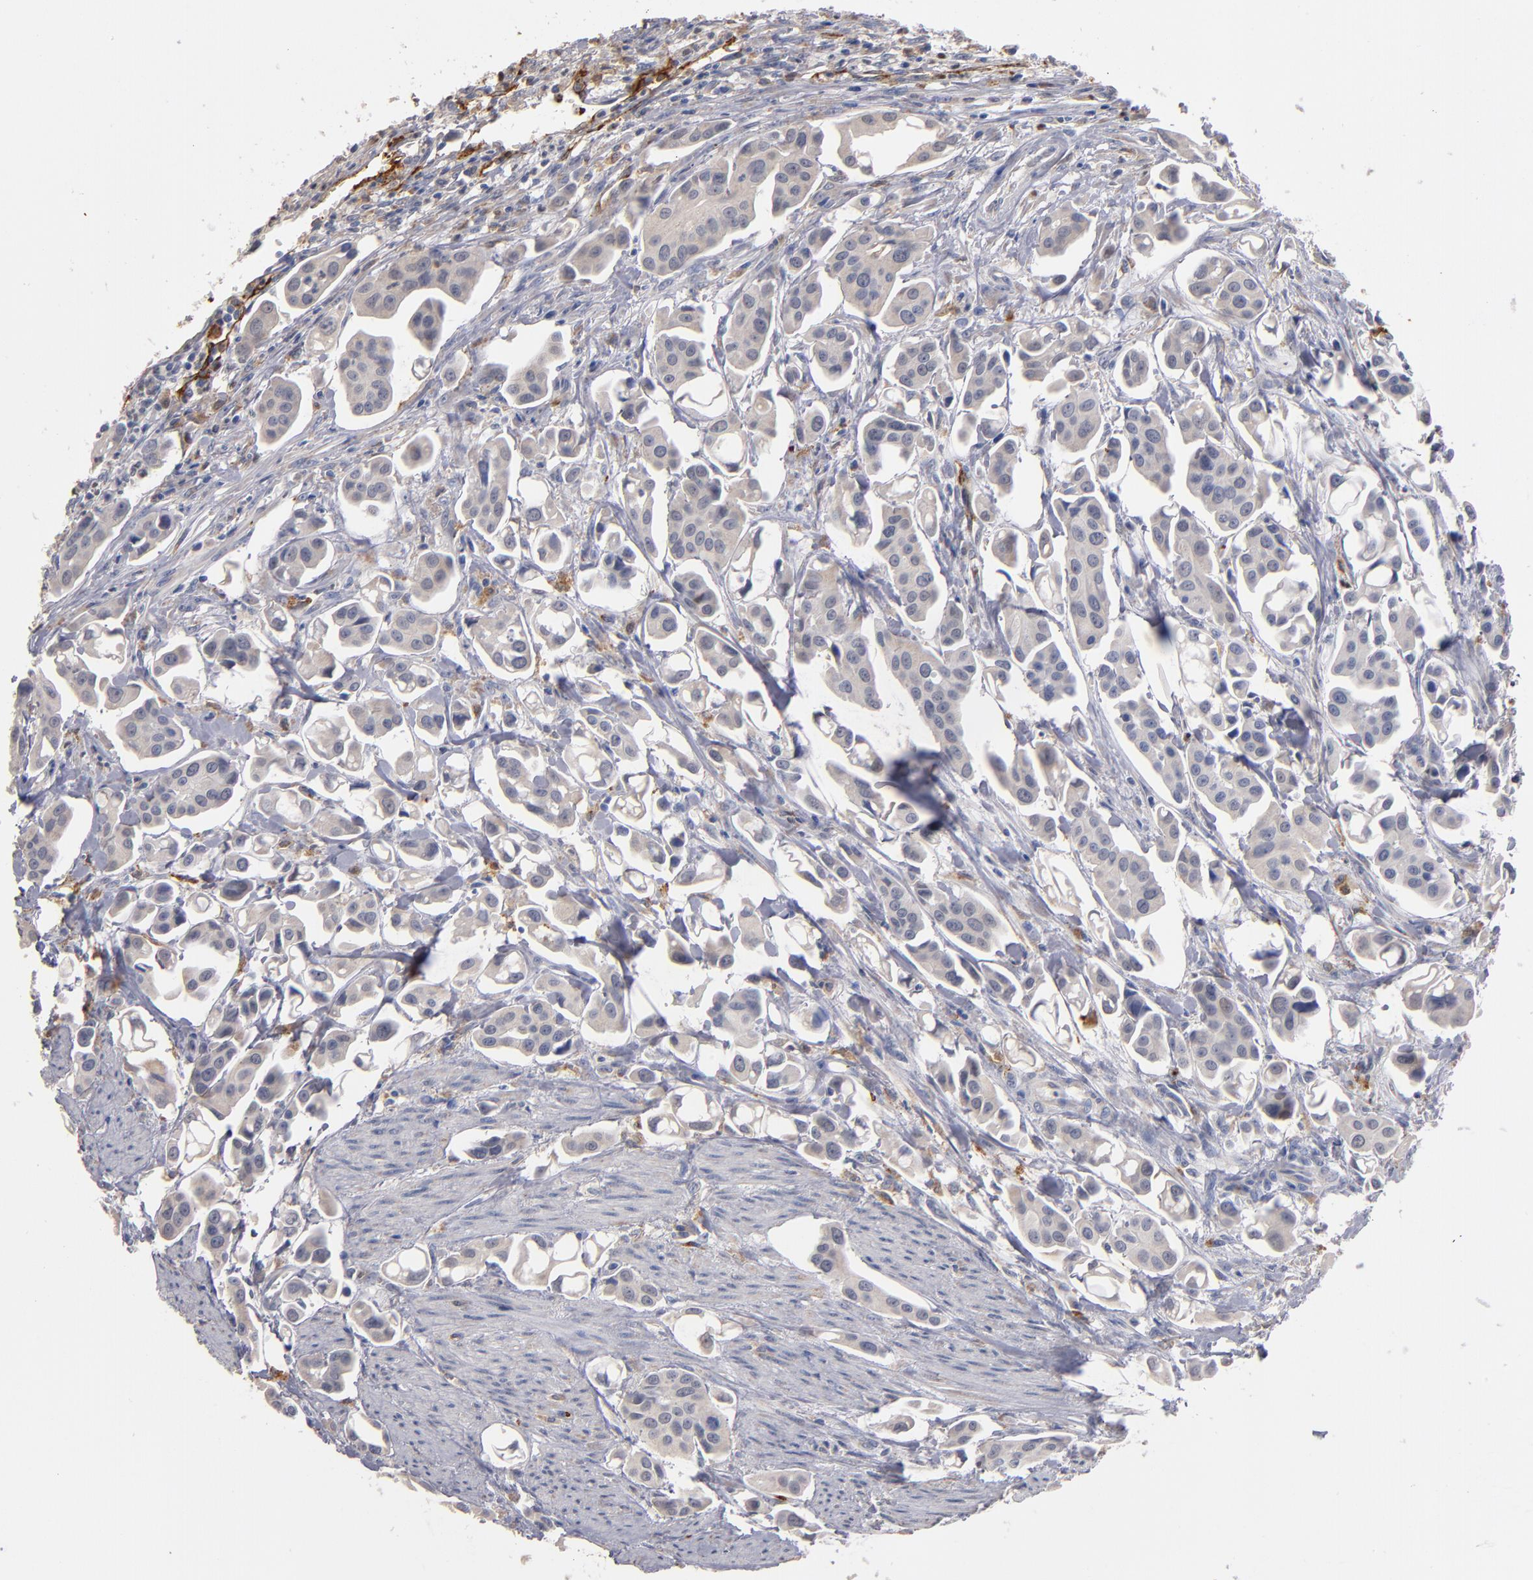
{"staining": {"intensity": "weak", "quantity": "<25%", "location": "cytoplasmic/membranous"}, "tissue": "urothelial cancer", "cell_type": "Tumor cells", "image_type": "cancer", "snomed": [{"axis": "morphology", "description": "Urothelial carcinoma, High grade"}, {"axis": "topography", "description": "Urinary bladder"}], "caption": "This is a photomicrograph of IHC staining of urothelial cancer, which shows no expression in tumor cells.", "gene": "SELP", "patient": {"sex": "male", "age": 66}}